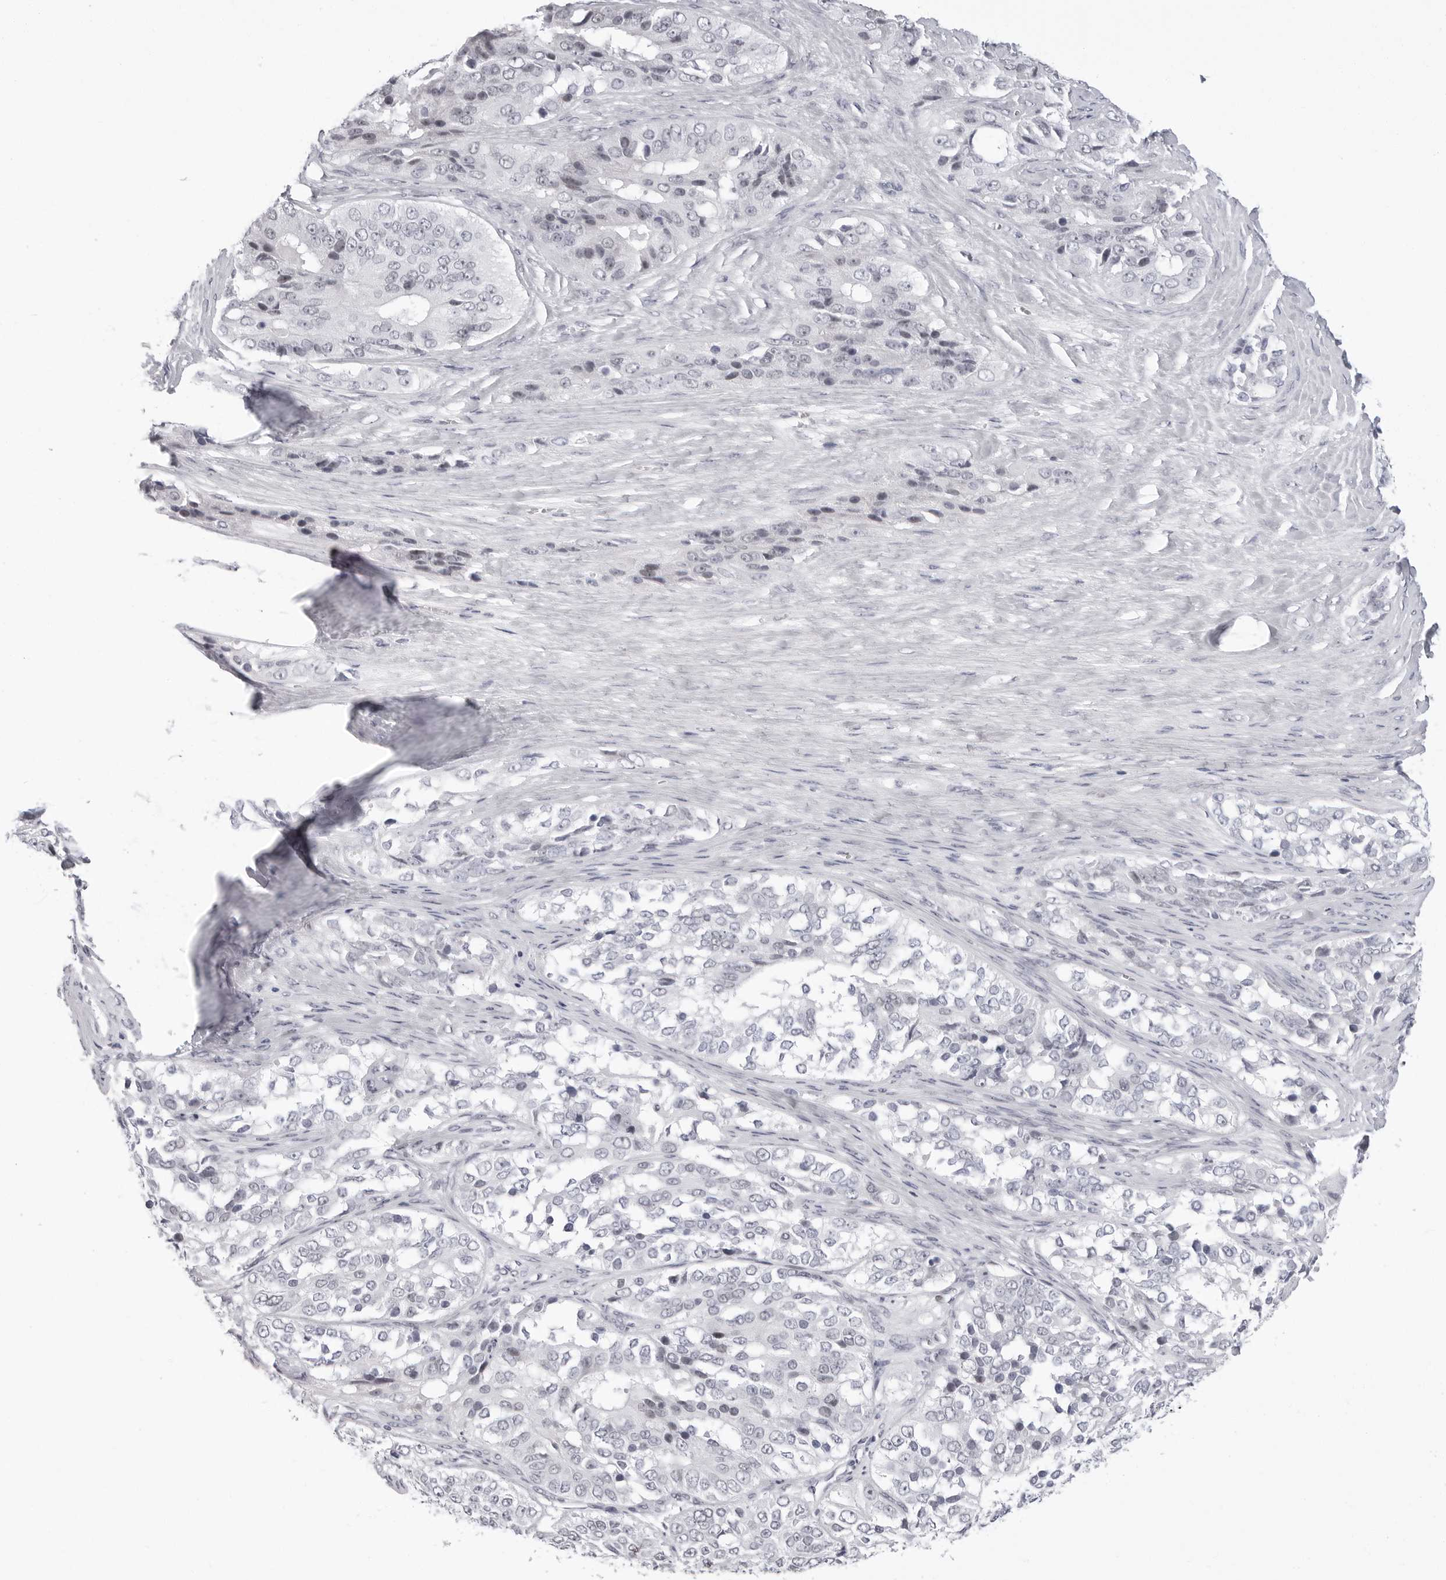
{"staining": {"intensity": "negative", "quantity": "none", "location": "none"}, "tissue": "ovarian cancer", "cell_type": "Tumor cells", "image_type": "cancer", "snomed": [{"axis": "morphology", "description": "Carcinoma, endometroid"}, {"axis": "topography", "description": "Ovary"}], "caption": "Ovarian cancer (endometroid carcinoma) stained for a protein using immunohistochemistry (IHC) shows no positivity tumor cells.", "gene": "VEZF1", "patient": {"sex": "female", "age": 51}}